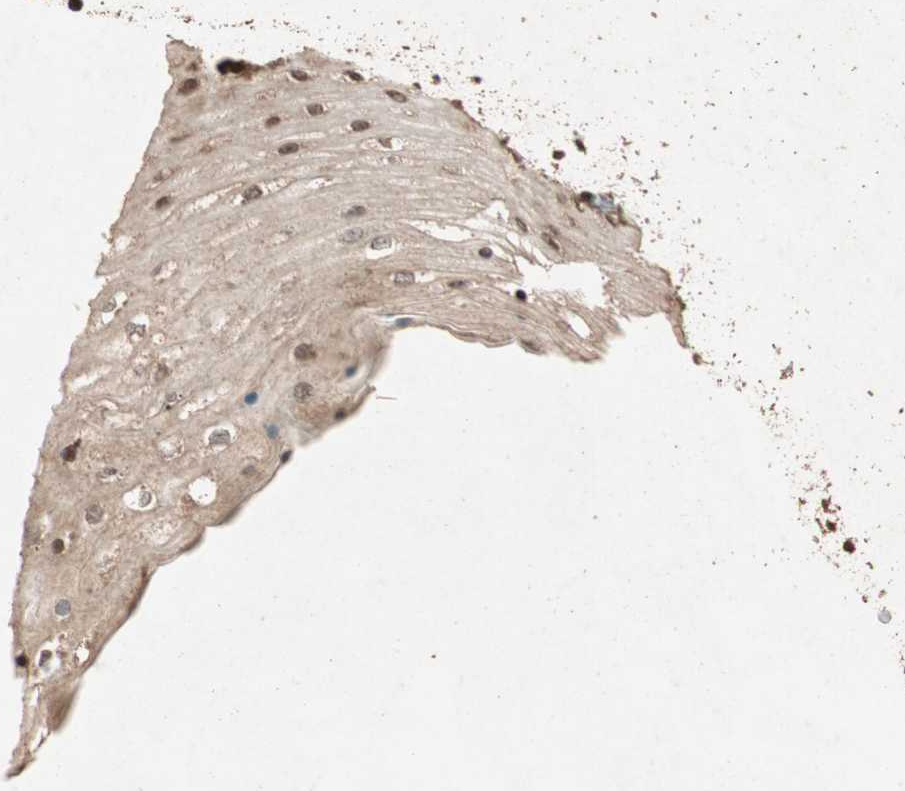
{"staining": {"intensity": "moderate", "quantity": ">75%", "location": "cytoplasmic/membranous,nuclear"}, "tissue": "skin", "cell_type": "Epidermal cells", "image_type": "normal", "snomed": [{"axis": "morphology", "description": "Normal tissue, NOS"}, {"axis": "topography", "description": "Anal"}], "caption": "Approximately >75% of epidermal cells in benign human skin exhibit moderate cytoplasmic/membranous,nuclear protein staining as visualized by brown immunohistochemical staining.", "gene": "ALKBH5", "patient": {"sex": "female", "age": 46}}